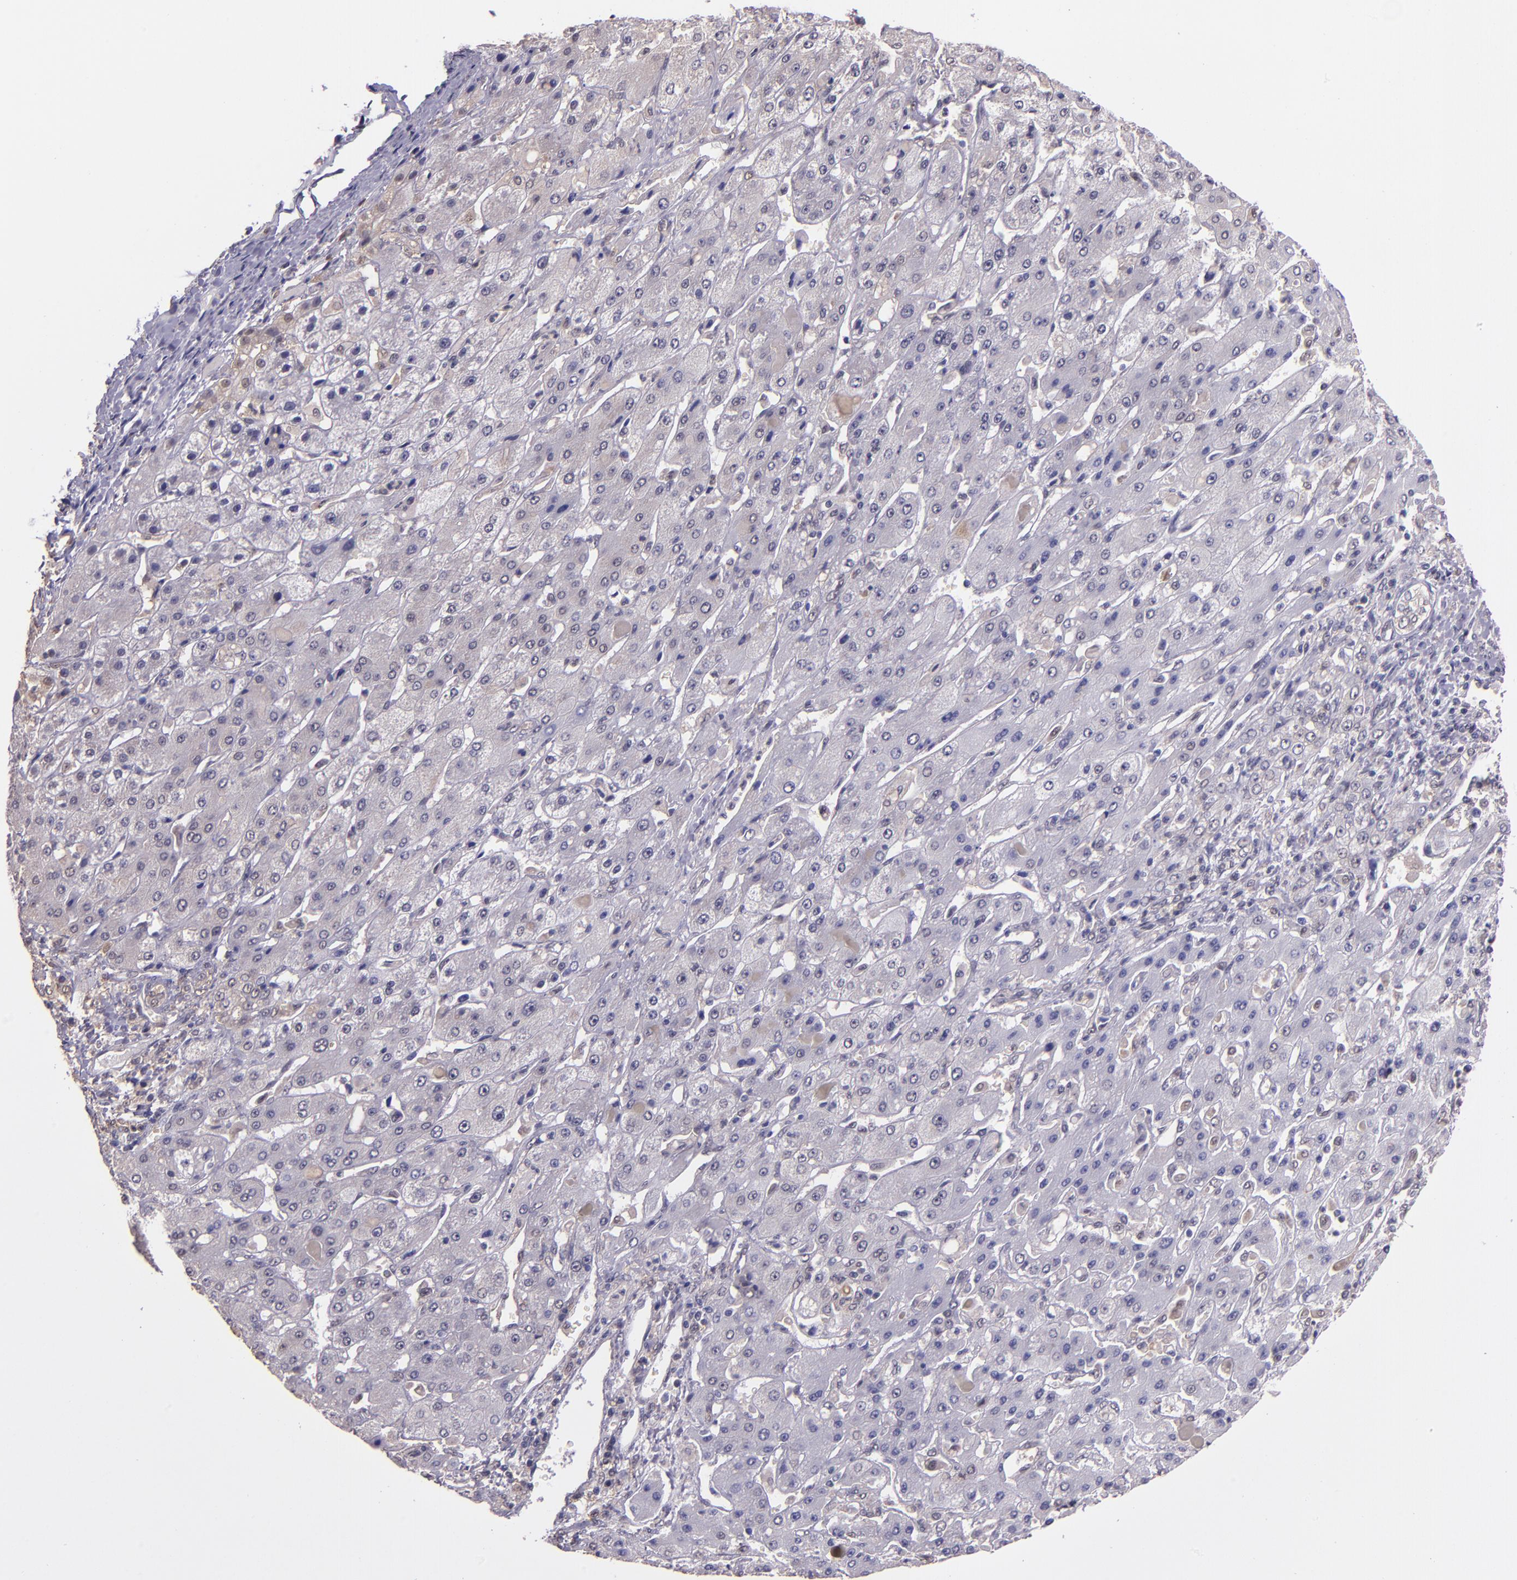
{"staining": {"intensity": "negative", "quantity": "none", "location": "none"}, "tissue": "liver cancer", "cell_type": "Tumor cells", "image_type": "cancer", "snomed": [{"axis": "morphology", "description": "Cholangiocarcinoma"}, {"axis": "topography", "description": "Liver"}], "caption": "DAB immunohistochemical staining of liver cholangiocarcinoma reveals no significant expression in tumor cells. (DAB (3,3'-diaminobenzidine) immunohistochemistry visualized using brightfield microscopy, high magnification).", "gene": "STAT6", "patient": {"sex": "female", "age": 52}}